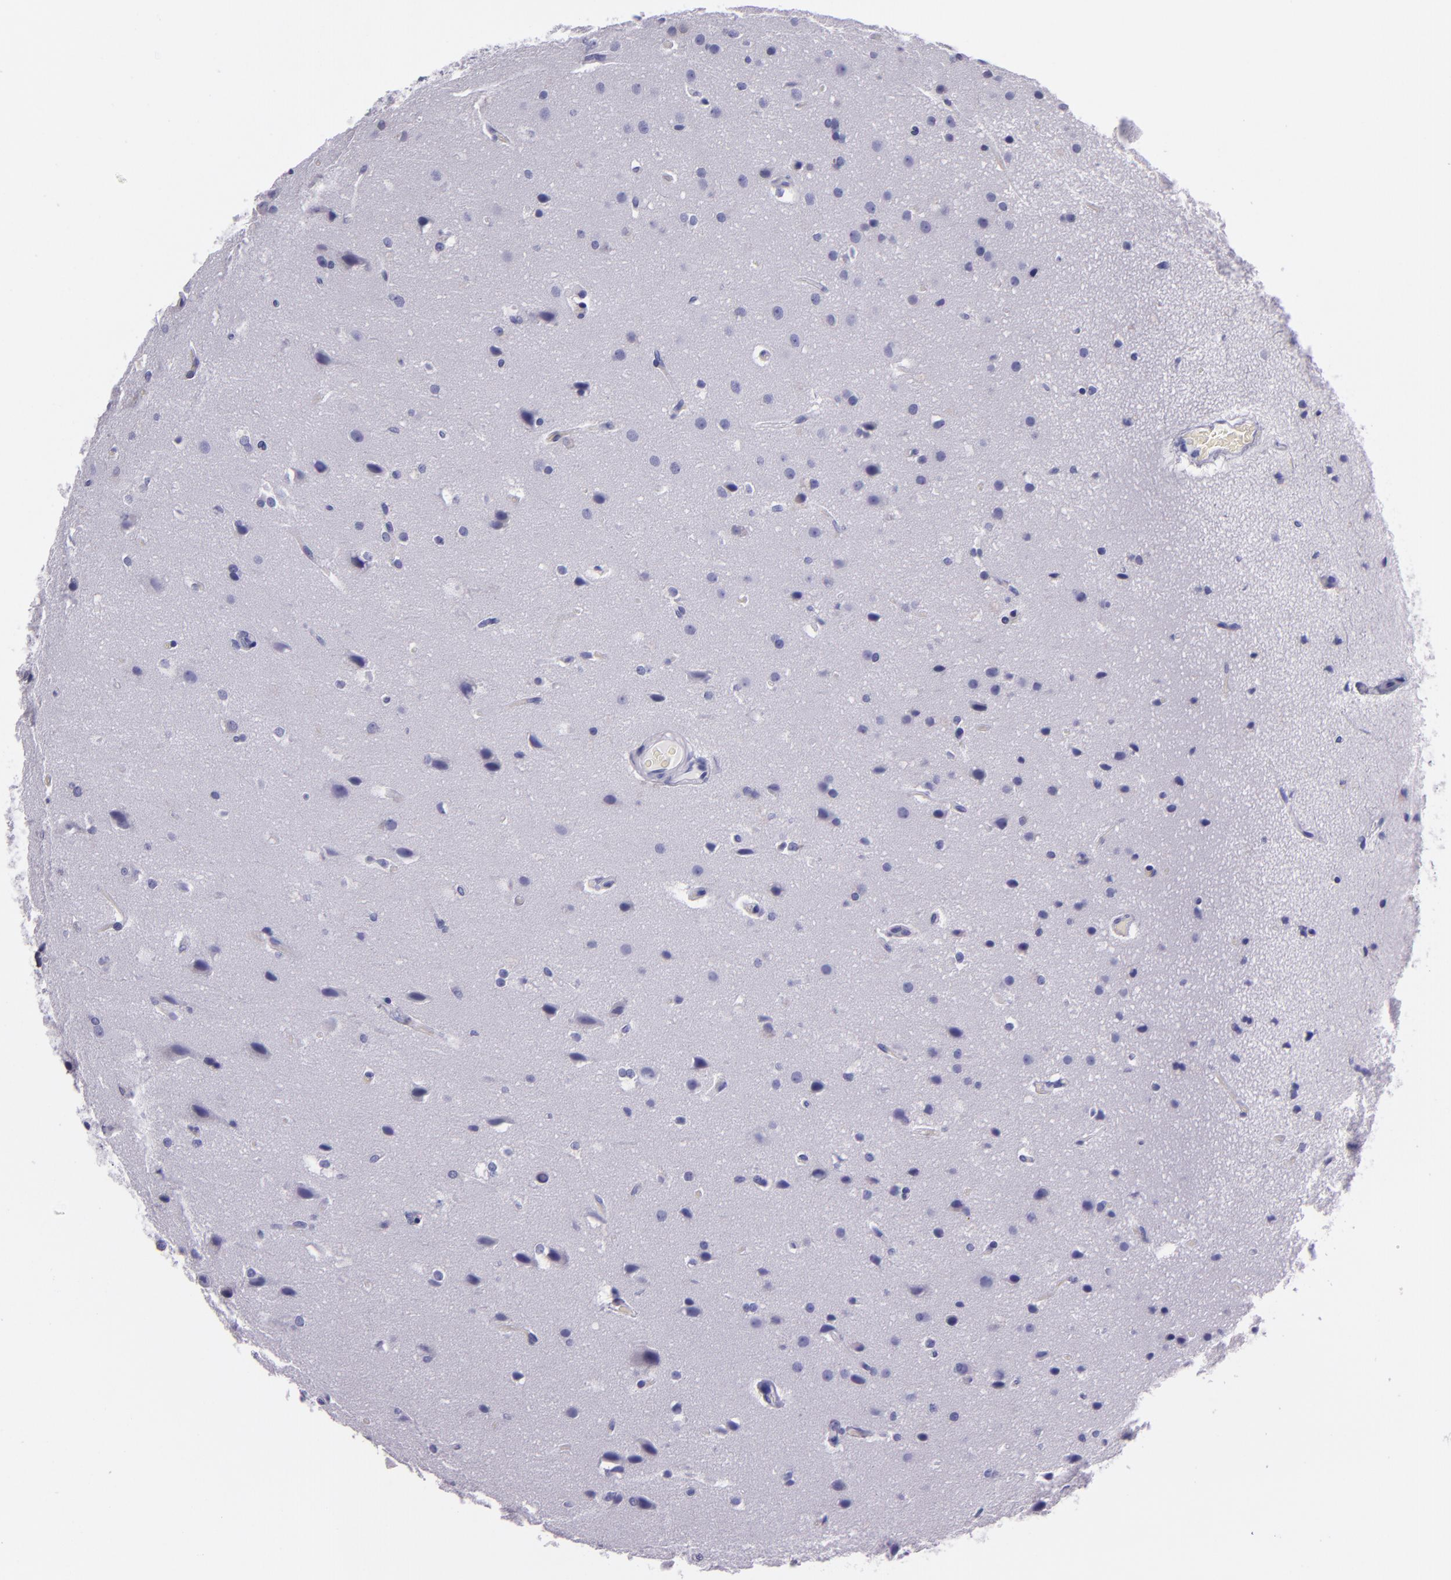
{"staining": {"intensity": "negative", "quantity": "none", "location": "none"}, "tissue": "glioma", "cell_type": "Tumor cells", "image_type": "cancer", "snomed": [{"axis": "morphology", "description": "Glioma, malignant, Low grade"}, {"axis": "topography", "description": "Cerebral cortex"}], "caption": "An image of human malignant glioma (low-grade) is negative for staining in tumor cells.", "gene": "MUC5AC", "patient": {"sex": "female", "age": 47}}